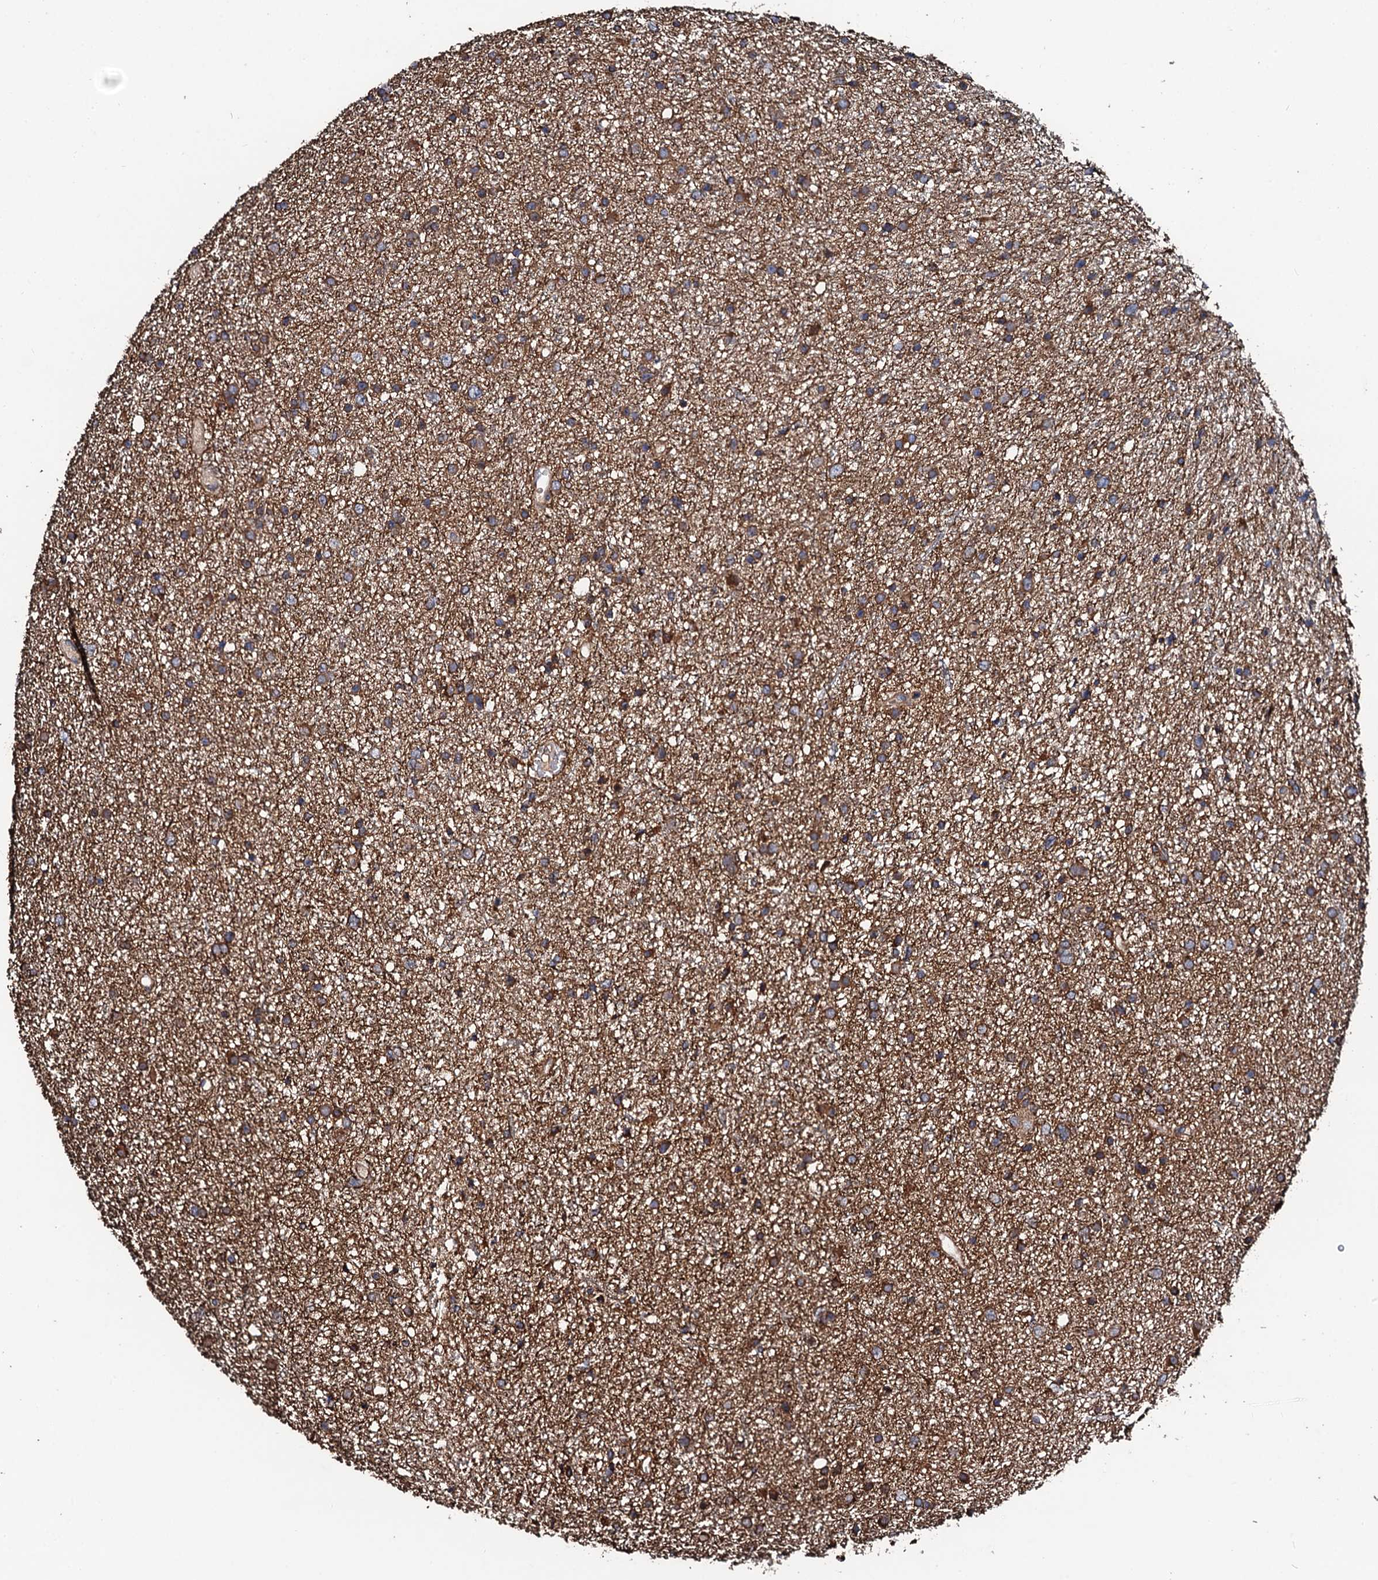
{"staining": {"intensity": "moderate", "quantity": ">75%", "location": "cytoplasmic/membranous"}, "tissue": "glioma", "cell_type": "Tumor cells", "image_type": "cancer", "snomed": [{"axis": "morphology", "description": "Glioma, malignant, Low grade"}, {"axis": "topography", "description": "Cerebral cortex"}], "caption": "A photomicrograph showing moderate cytoplasmic/membranous staining in about >75% of tumor cells in malignant low-grade glioma, as visualized by brown immunohistochemical staining.", "gene": "CKAP5", "patient": {"sex": "female", "age": 39}}